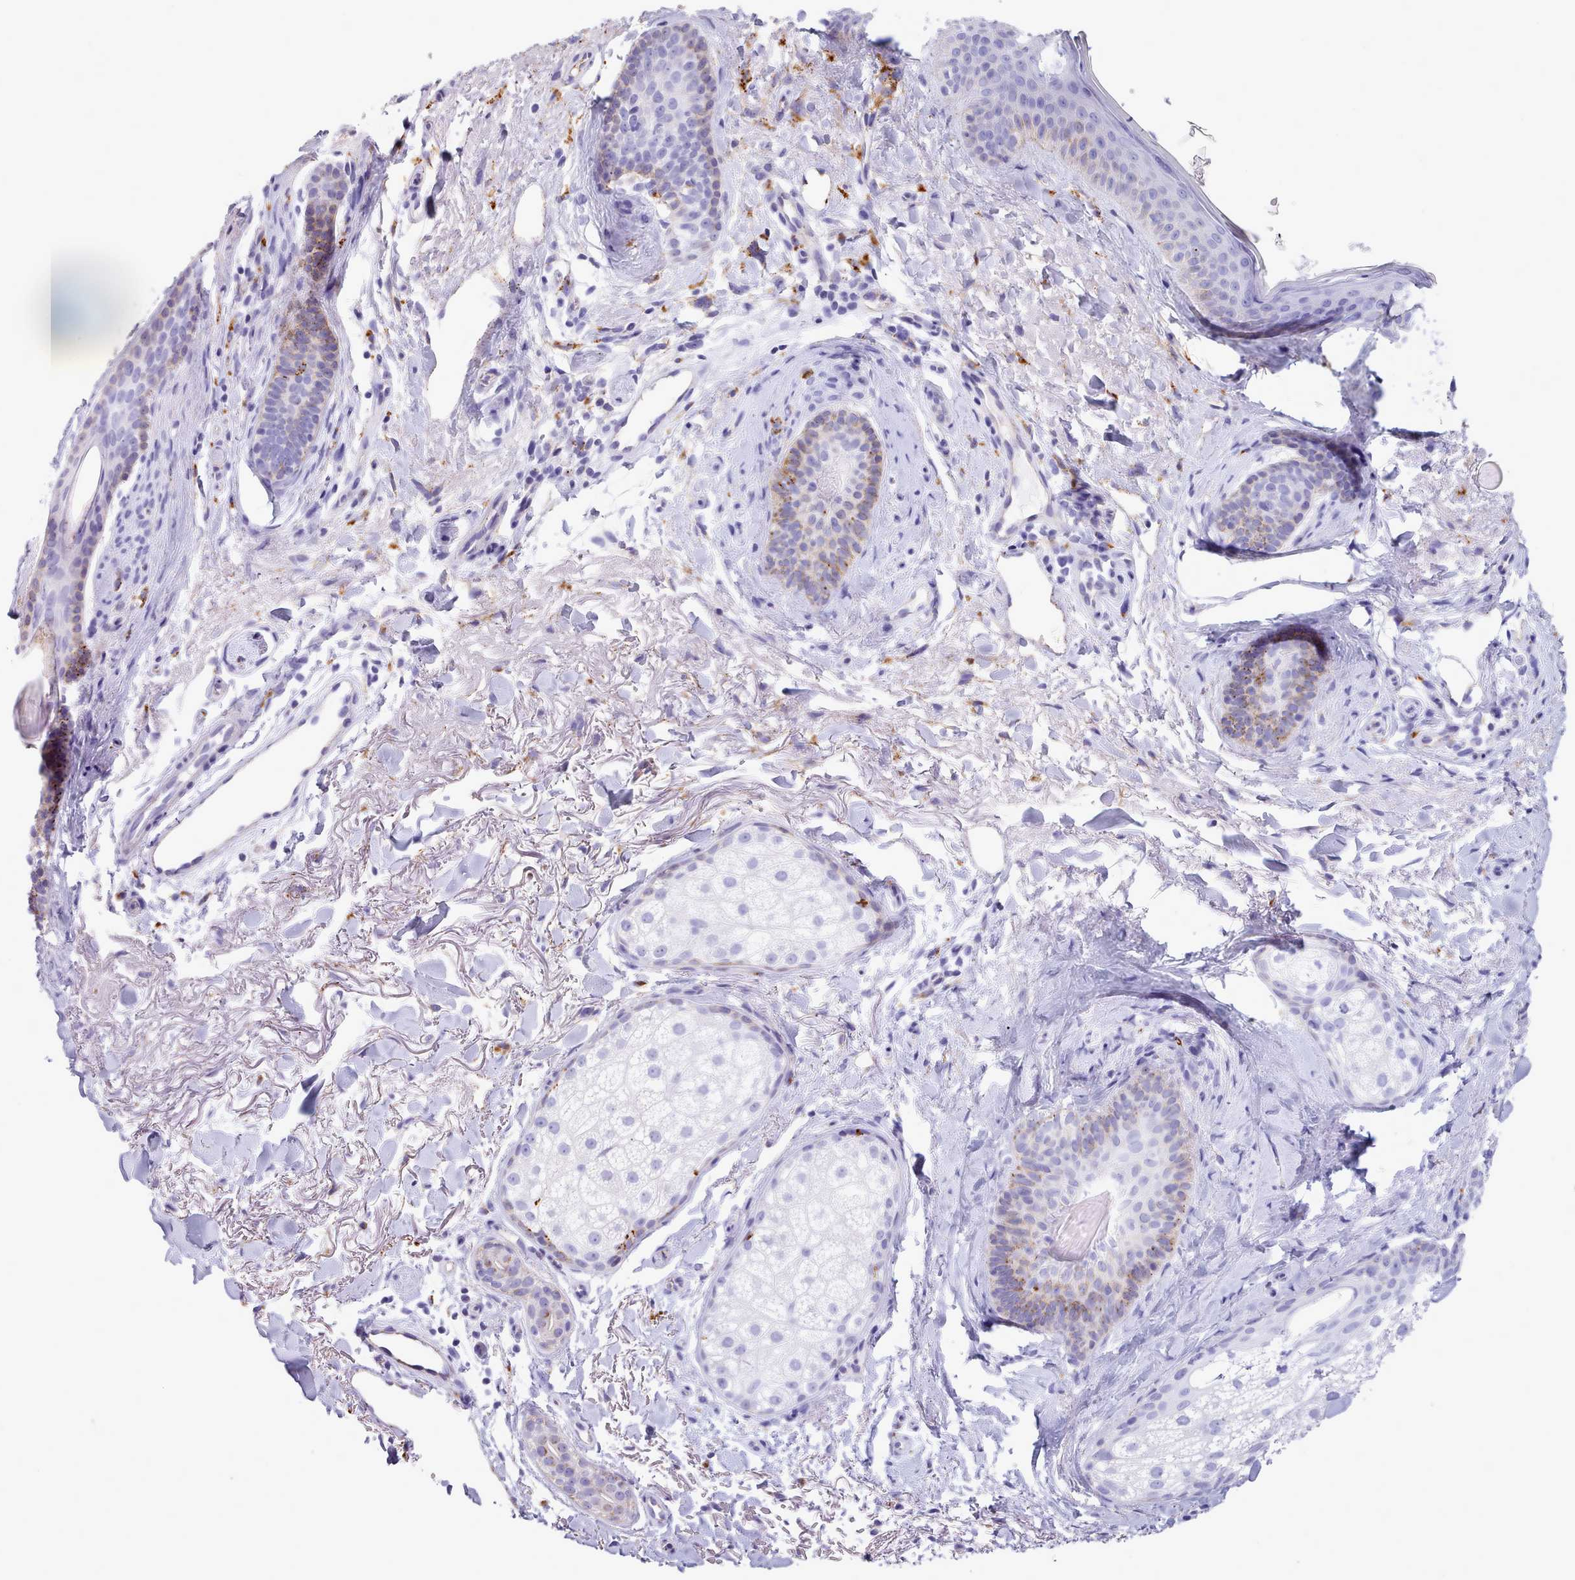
{"staining": {"intensity": "weak", "quantity": "<25%", "location": "cytoplasmic/membranous"}, "tissue": "skin cancer", "cell_type": "Tumor cells", "image_type": "cancer", "snomed": [{"axis": "morphology", "description": "Basal cell carcinoma"}, {"axis": "topography", "description": "Skin"}], "caption": "A histopathology image of skin basal cell carcinoma stained for a protein demonstrates no brown staining in tumor cells.", "gene": "GAA", "patient": {"sex": "female", "age": 77}}